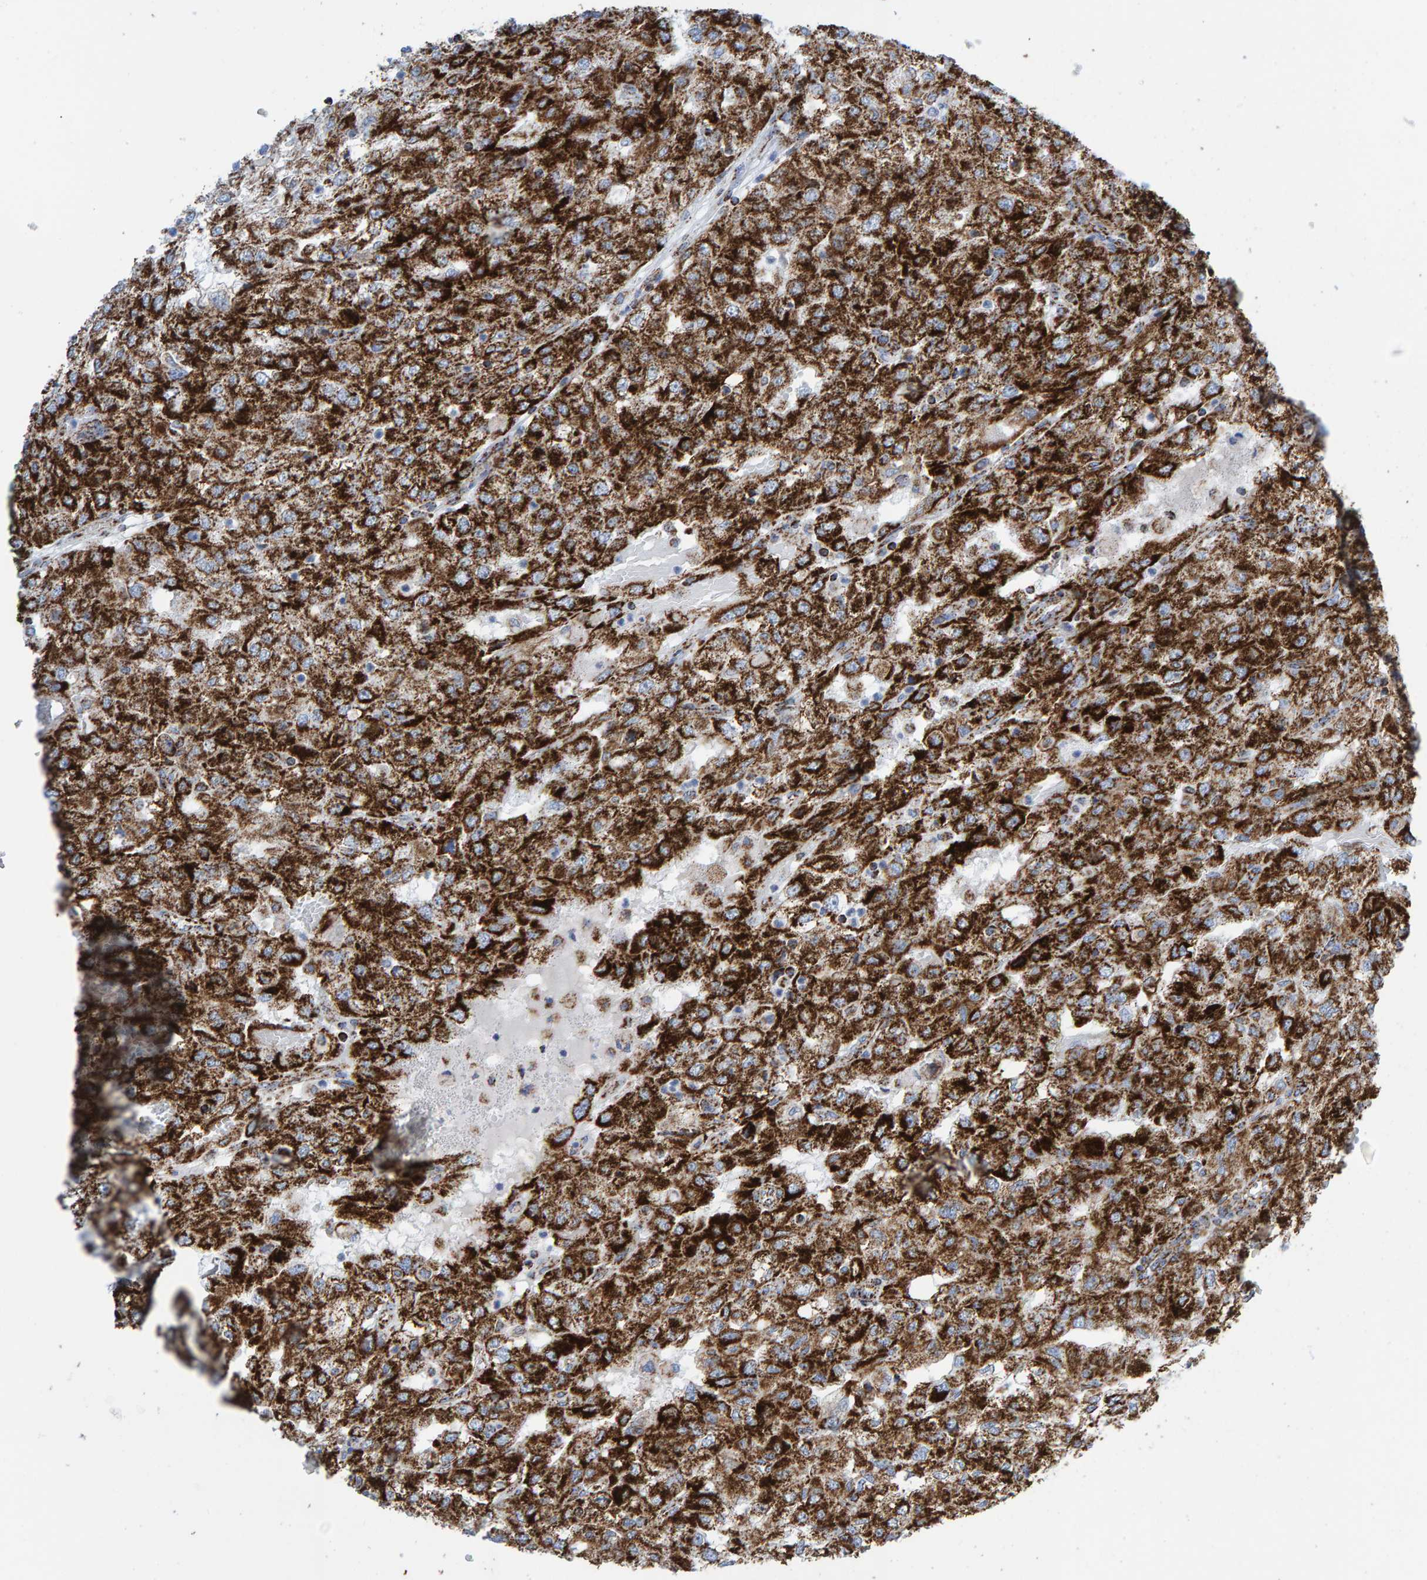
{"staining": {"intensity": "strong", "quantity": ">75%", "location": "cytoplasmic/membranous"}, "tissue": "renal cancer", "cell_type": "Tumor cells", "image_type": "cancer", "snomed": [{"axis": "morphology", "description": "Adenocarcinoma, NOS"}, {"axis": "topography", "description": "Kidney"}], "caption": "The immunohistochemical stain shows strong cytoplasmic/membranous staining in tumor cells of adenocarcinoma (renal) tissue.", "gene": "ENSG00000262660", "patient": {"sex": "female", "age": 54}}